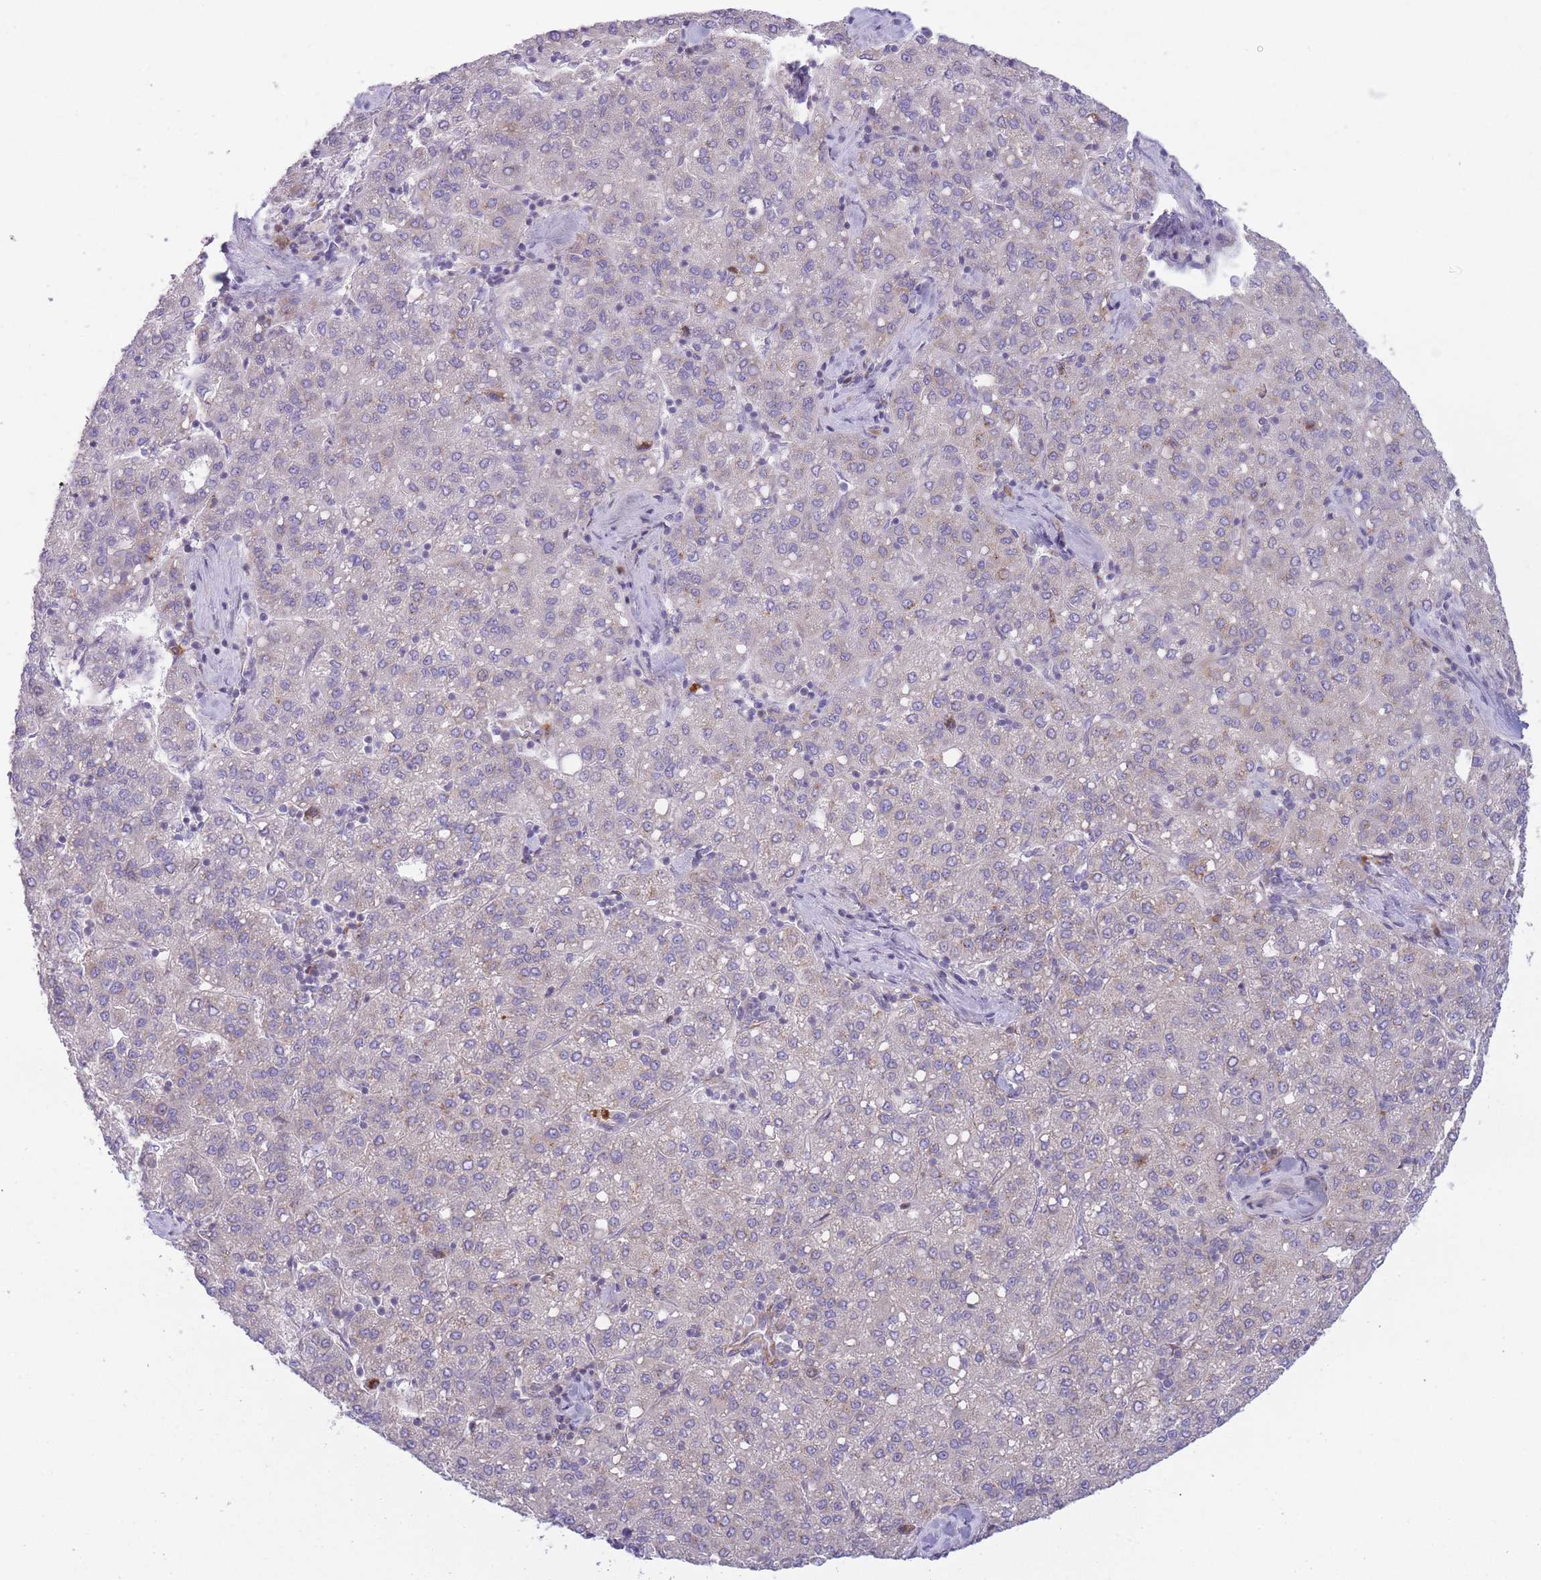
{"staining": {"intensity": "moderate", "quantity": "<25%", "location": "cytoplasmic/membranous"}, "tissue": "liver cancer", "cell_type": "Tumor cells", "image_type": "cancer", "snomed": [{"axis": "morphology", "description": "Carcinoma, Hepatocellular, NOS"}, {"axis": "topography", "description": "Liver"}], "caption": "A micrograph of liver cancer (hepatocellular carcinoma) stained for a protein shows moderate cytoplasmic/membranous brown staining in tumor cells. (DAB (3,3'-diaminobenzidine) IHC with brightfield microscopy, high magnification).", "gene": "ATP5MC2", "patient": {"sex": "male", "age": 65}}